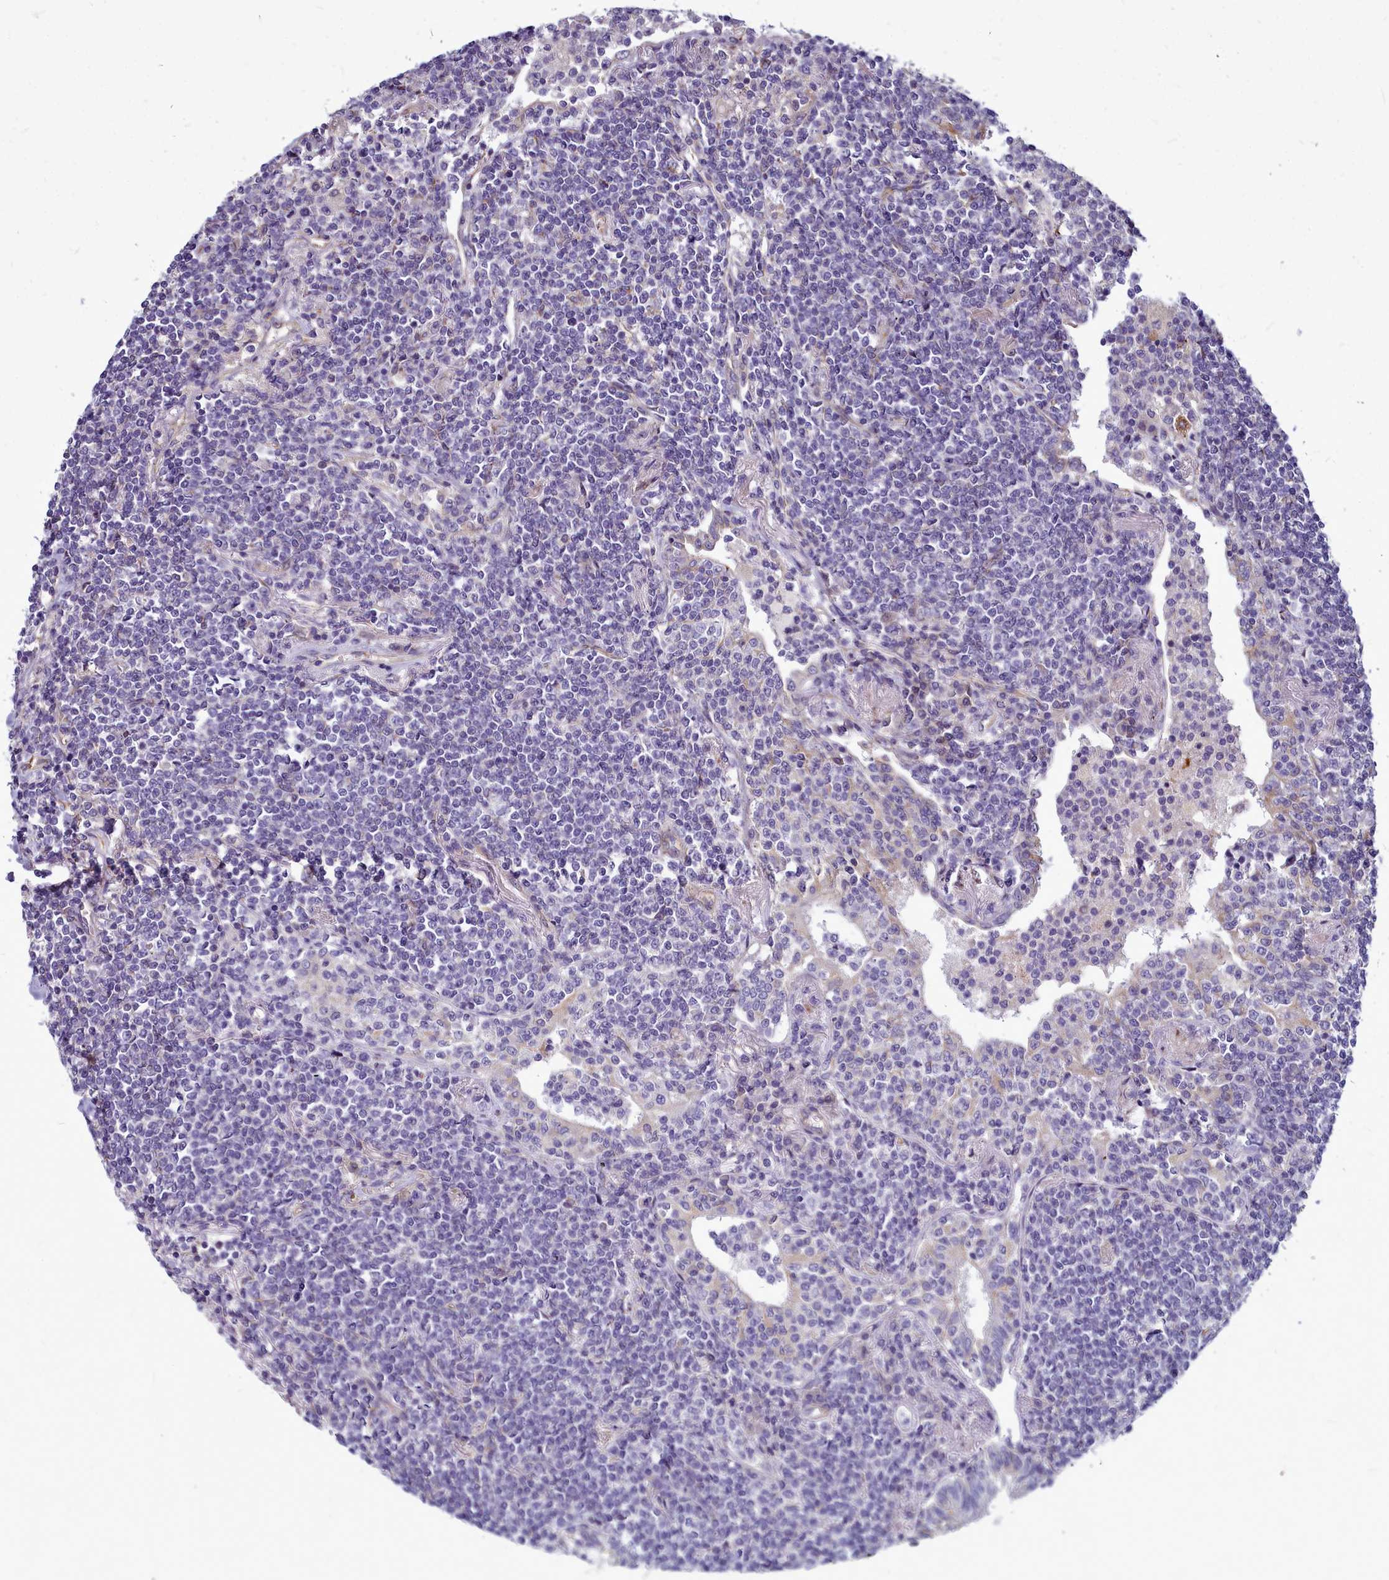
{"staining": {"intensity": "negative", "quantity": "none", "location": "none"}, "tissue": "lymphoma", "cell_type": "Tumor cells", "image_type": "cancer", "snomed": [{"axis": "morphology", "description": "Malignant lymphoma, non-Hodgkin's type, Low grade"}, {"axis": "topography", "description": "Lung"}], "caption": "Immunohistochemistry of malignant lymphoma, non-Hodgkin's type (low-grade) demonstrates no staining in tumor cells. Brightfield microscopy of immunohistochemistry (IHC) stained with DAB (brown) and hematoxylin (blue), captured at high magnification.", "gene": "SMPD4", "patient": {"sex": "female", "age": 71}}